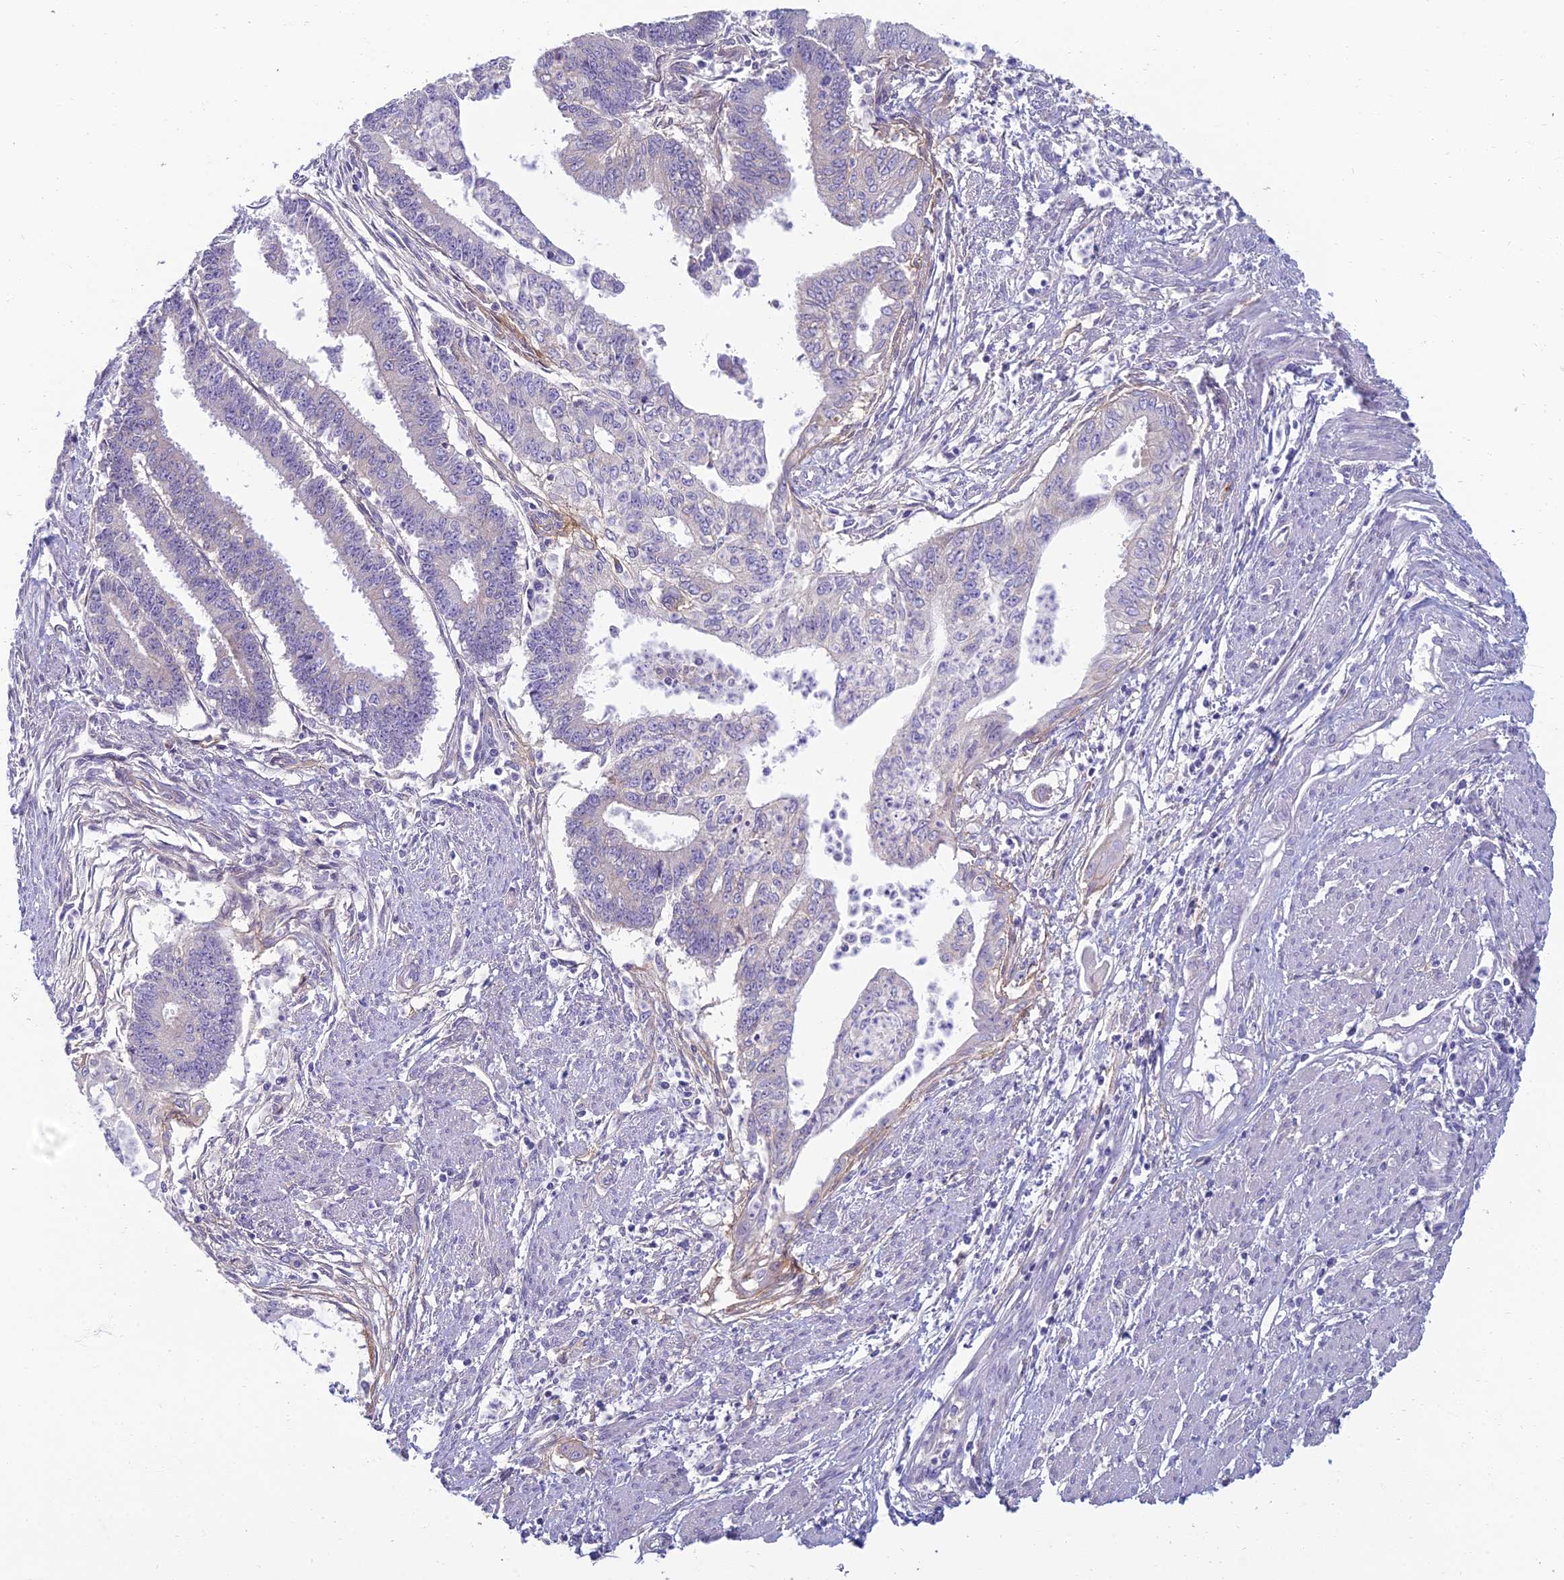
{"staining": {"intensity": "negative", "quantity": "none", "location": "none"}, "tissue": "endometrial cancer", "cell_type": "Tumor cells", "image_type": "cancer", "snomed": [{"axis": "morphology", "description": "Adenocarcinoma, NOS"}, {"axis": "topography", "description": "Endometrium"}], "caption": "Photomicrograph shows no protein staining in tumor cells of endometrial cancer (adenocarcinoma) tissue.", "gene": "NEURL1", "patient": {"sex": "female", "age": 73}}